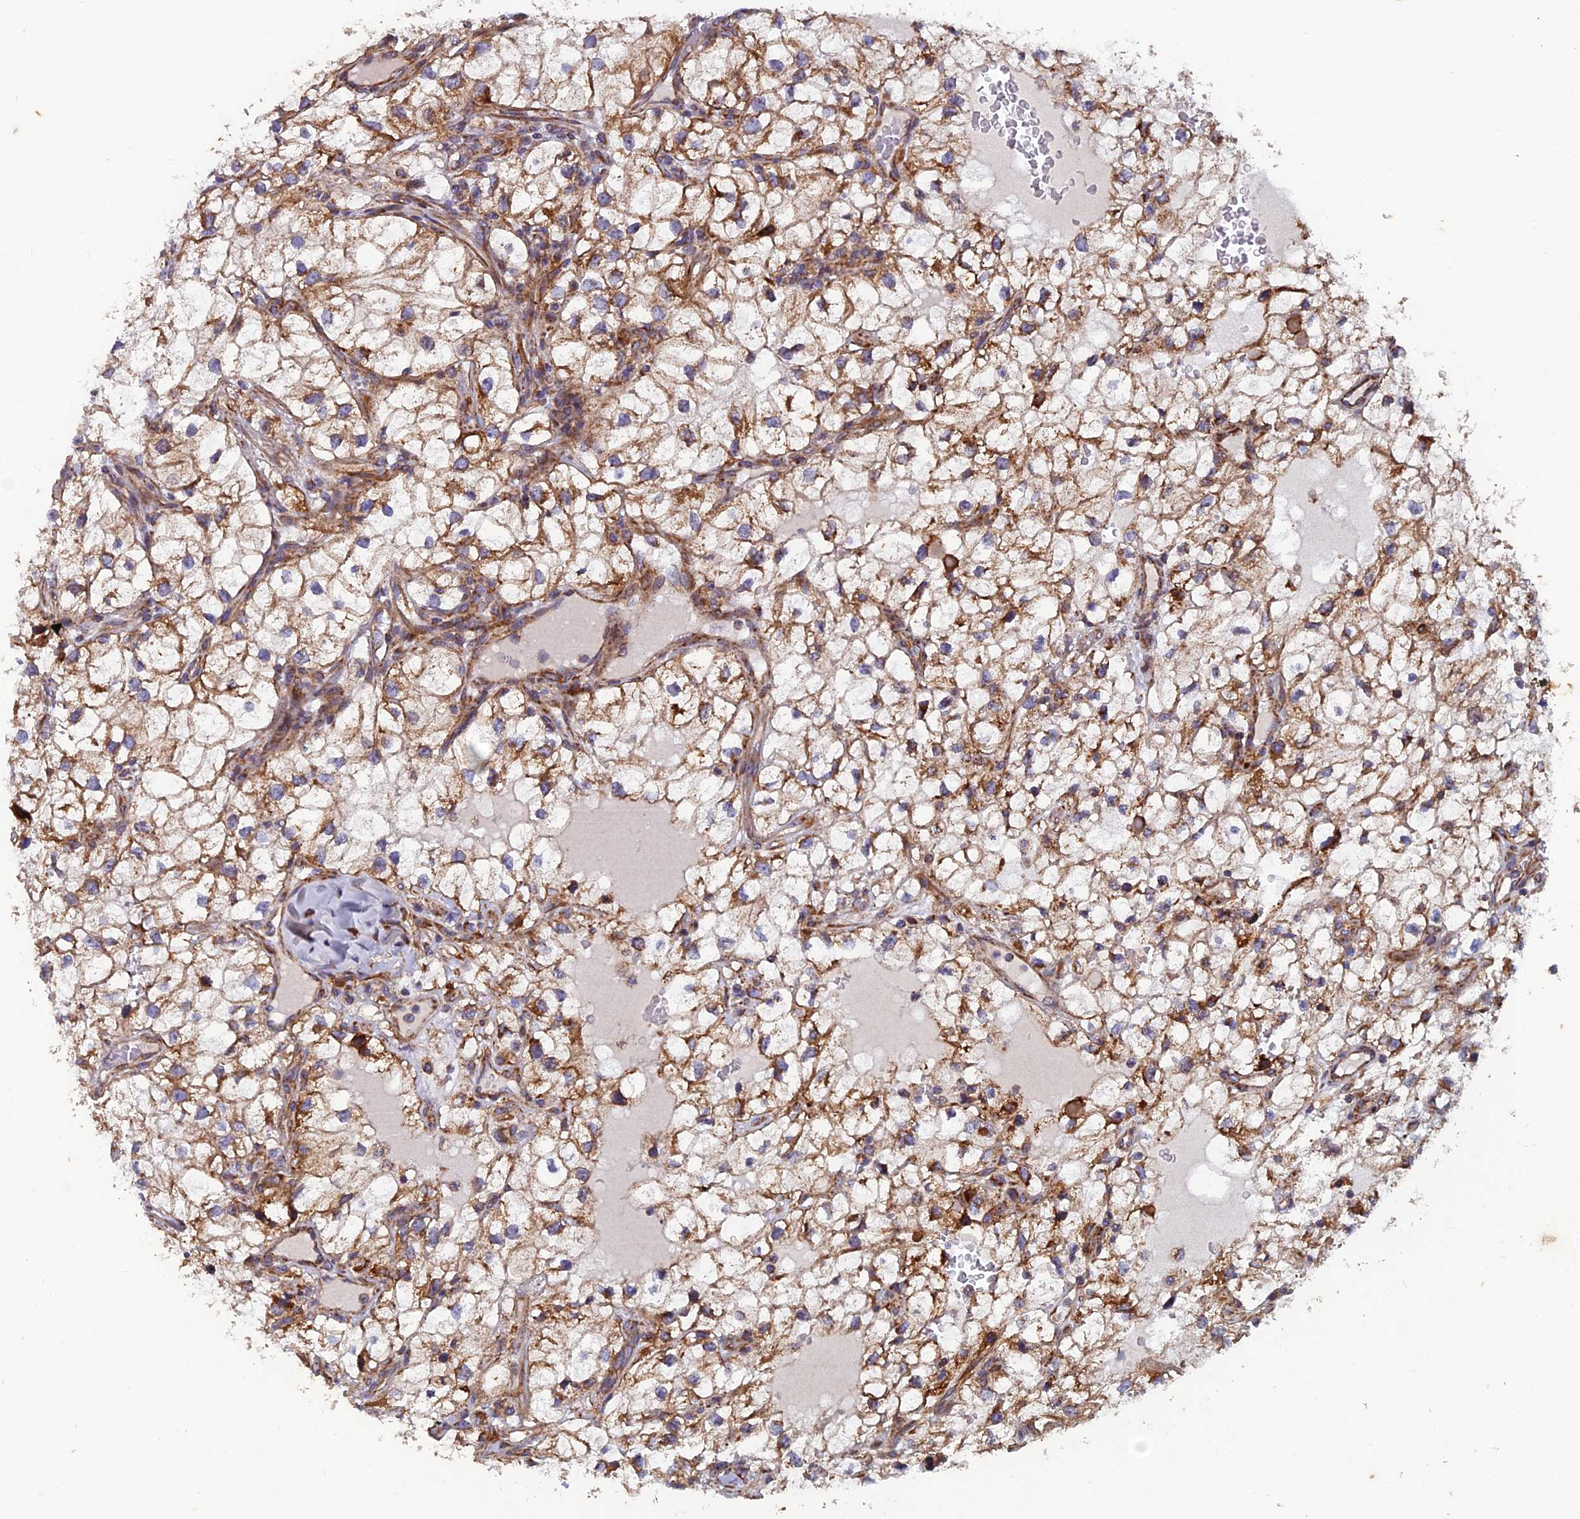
{"staining": {"intensity": "moderate", "quantity": ">75%", "location": "cytoplasmic/membranous"}, "tissue": "renal cancer", "cell_type": "Tumor cells", "image_type": "cancer", "snomed": [{"axis": "morphology", "description": "Adenocarcinoma, NOS"}, {"axis": "topography", "description": "Kidney"}], "caption": "Human renal cancer stained with a protein marker exhibits moderate staining in tumor cells.", "gene": "AP4S1", "patient": {"sex": "male", "age": 59}}